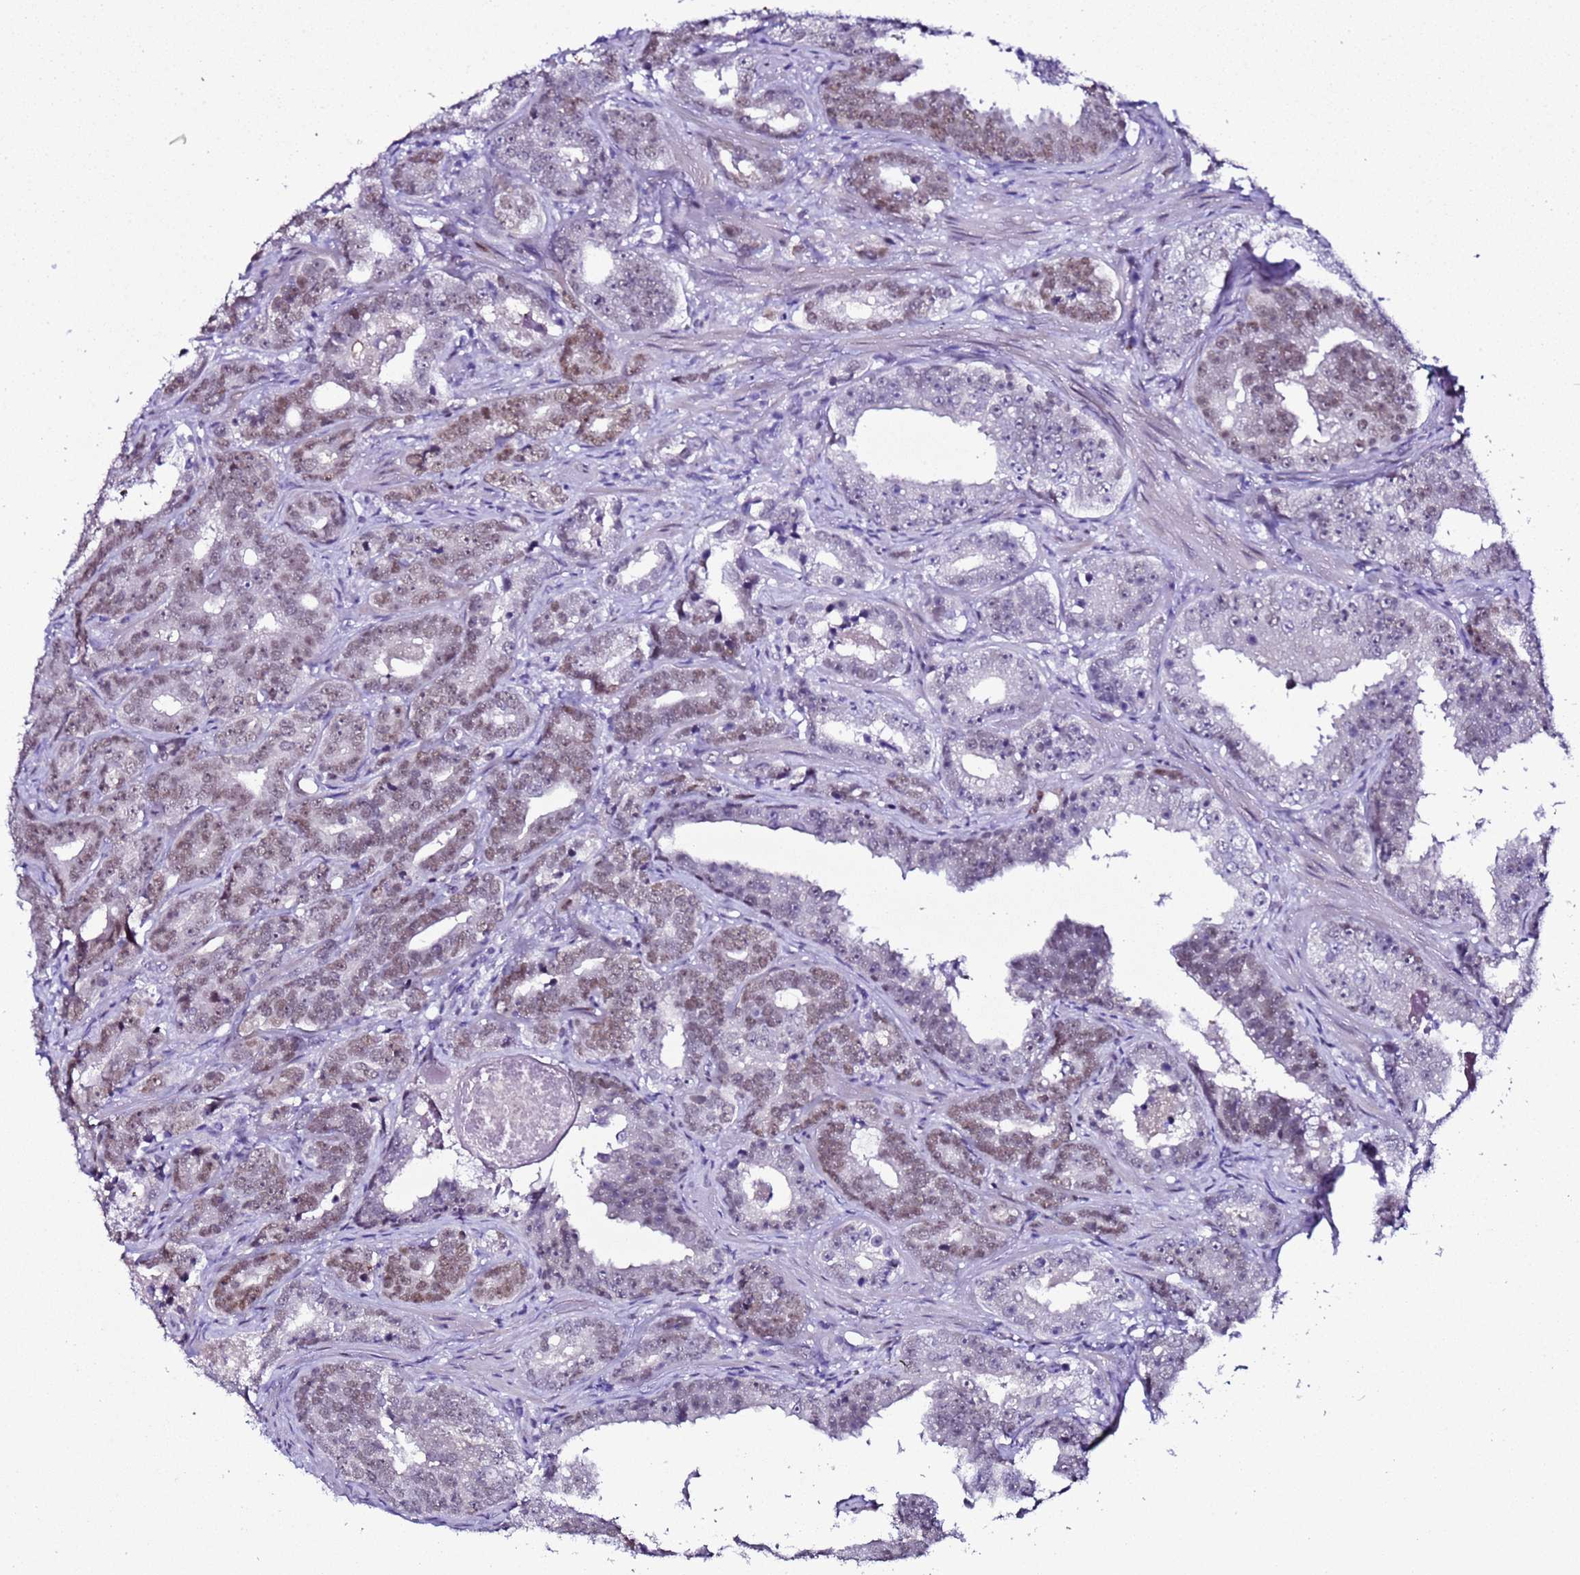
{"staining": {"intensity": "moderate", "quantity": ">75%", "location": "nuclear"}, "tissue": "prostate cancer", "cell_type": "Tumor cells", "image_type": "cancer", "snomed": [{"axis": "morphology", "description": "Adenocarcinoma, High grade"}, {"axis": "topography", "description": "Prostate"}], "caption": "DAB (3,3'-diaminobenzidine) immunohistochemical staining of human prostate adenocarcinoma (high-grade) shows moderate nuclear protein positivity in about >75% of tumor cells. Using DAB (brown) and hematoxylin (blue) stains, captured at high magnification using brightfield microscopy.", "gene": "BCL7A", "patient": {"sex": "male", "age": 62}}